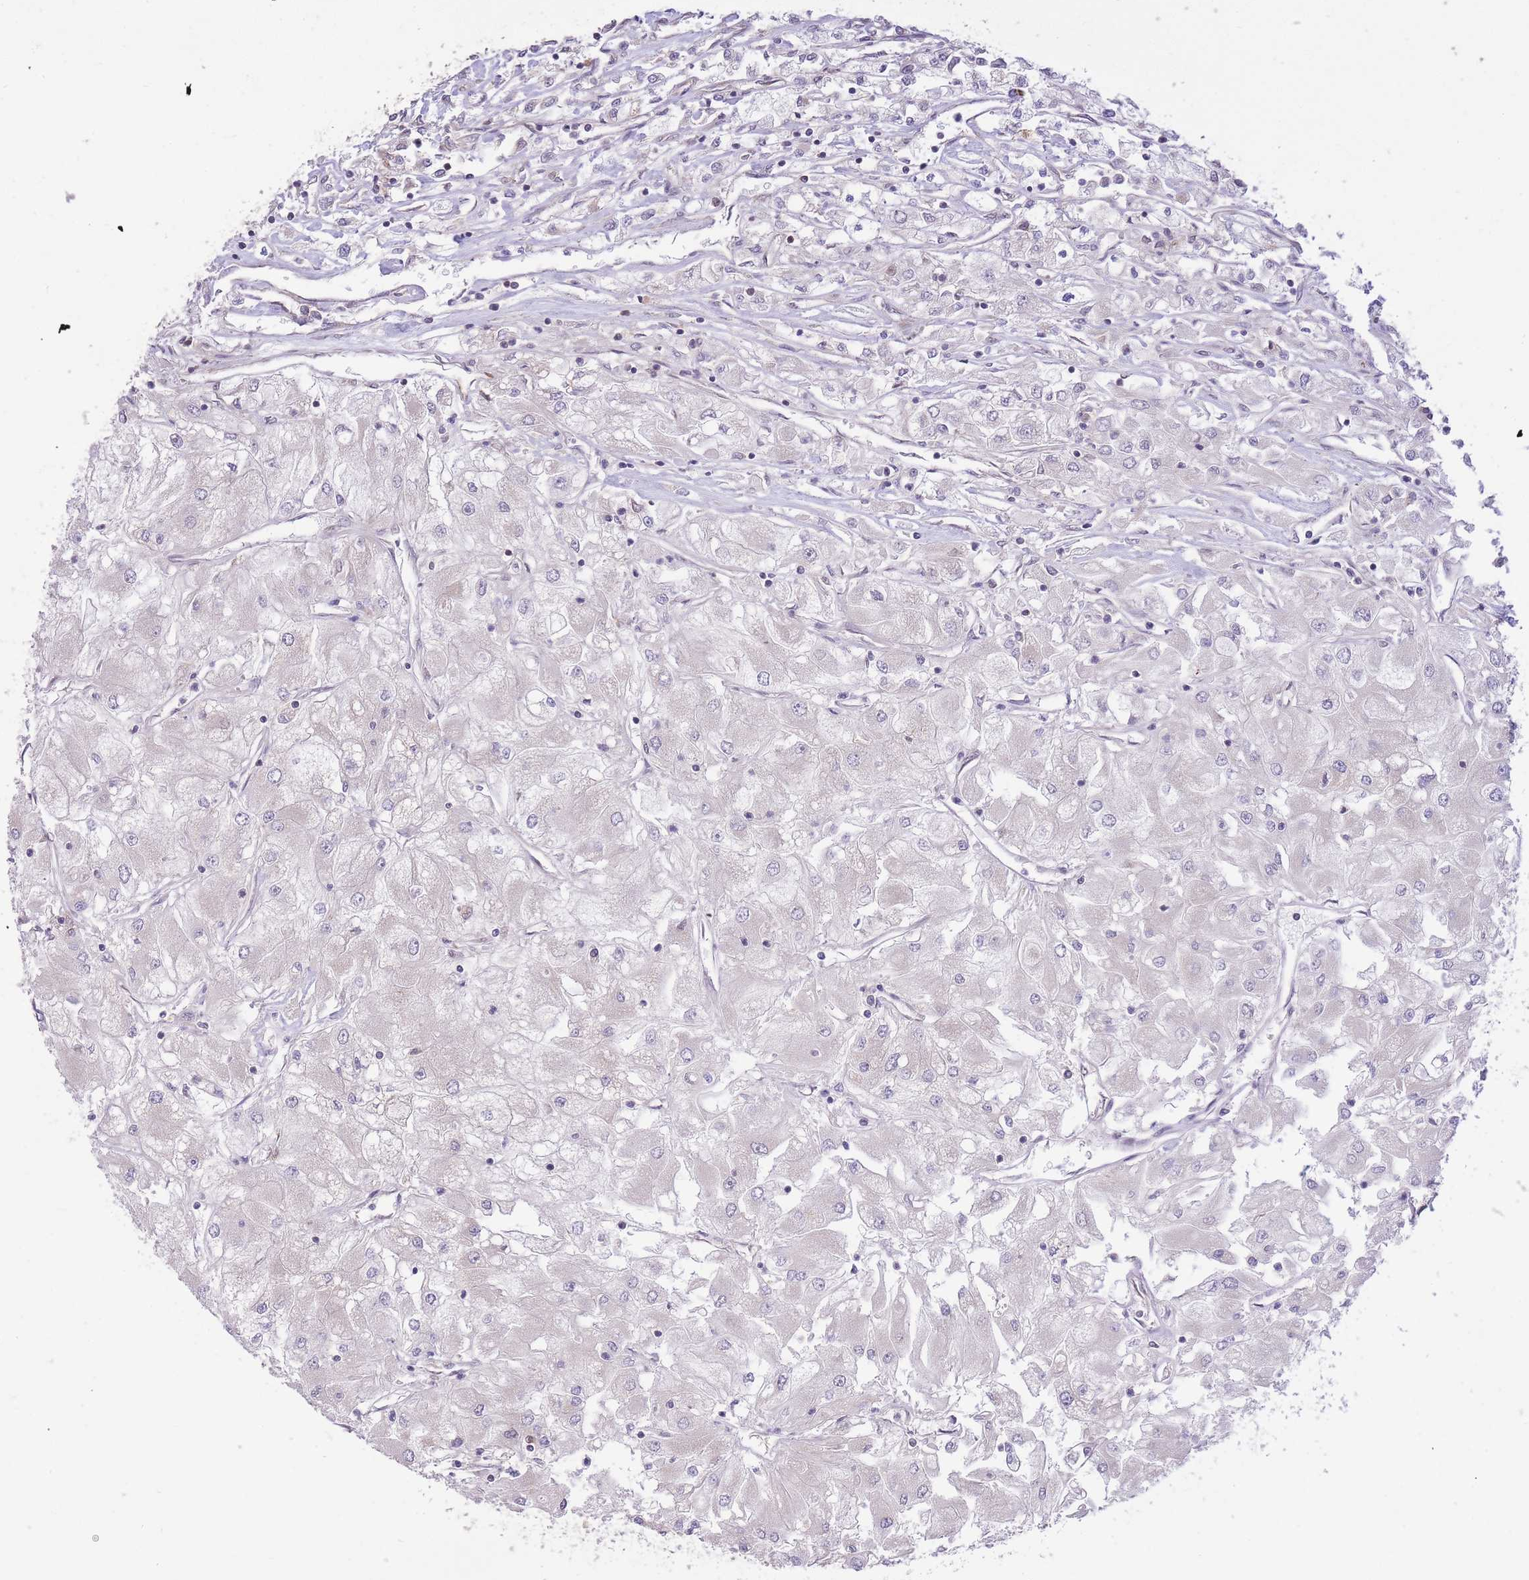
{"staining": {"intensity": "negative", "quantity": "none", "location": "none"}, "tissue": "renal cancer", "cell_type": "Tumor cells", "image_type": "cancer", "snomed": [{"axis": "morphology", "description": "Adenocarcinoma, NOS"}, {"axis": "topography", "description": "Kidney"}], "caption": "Renal cancer (adenocarcinoma) stained for a protein using immunohistochemistry demonstrates no staining tumor cells.", "gene": "ELOA2", "patient": {"sex": "male", "age": 80}}